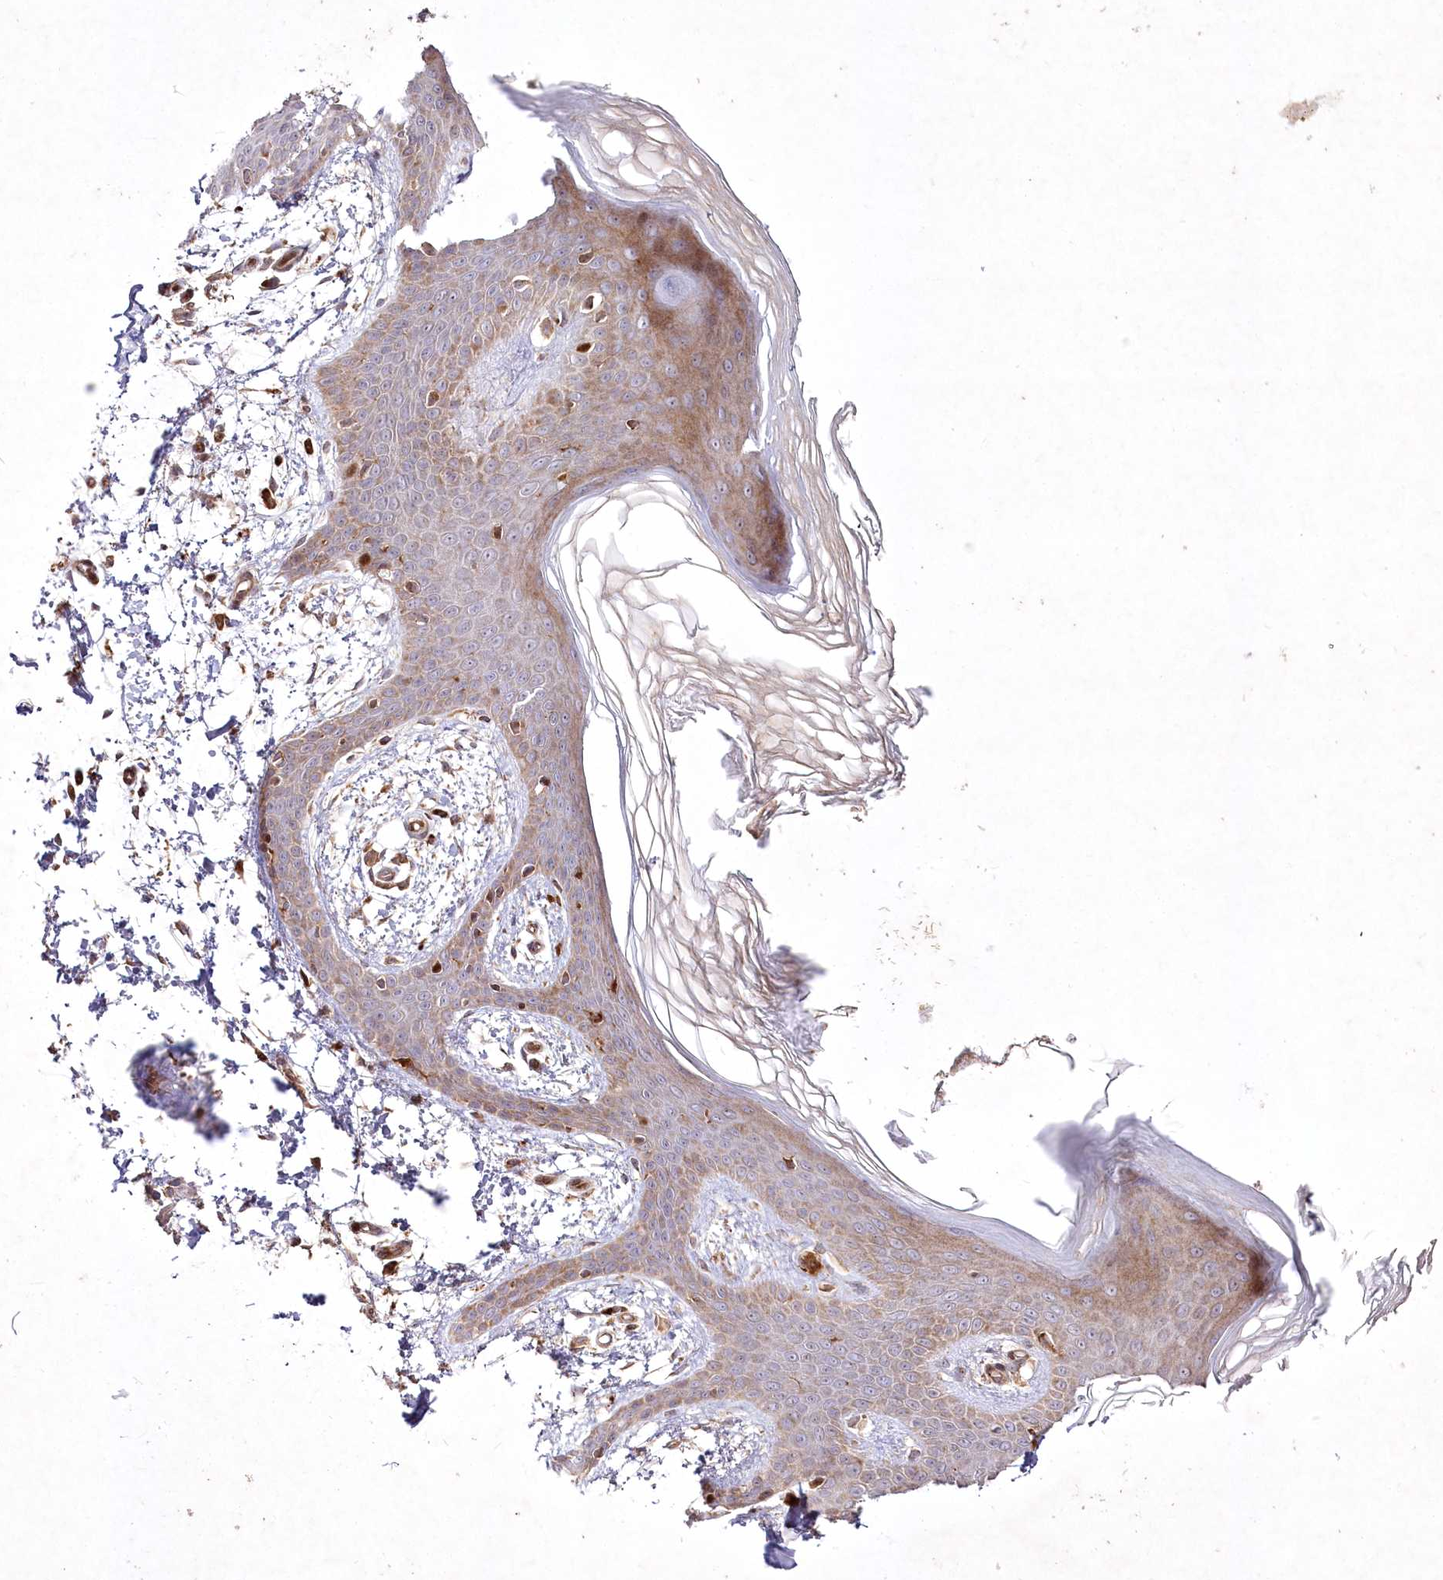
{"staining": {"intensity": "moderate", "quantity": ">75%", "location": "cytoplasmic/membranous"}, "tissue": "skin", "cell_type": "Fibroblasts", "image_type": "normal", "snomed": [{"axis": "morphology", "description": "Normal tissue, NOS"}, {"axis": "topography", "description": "Skin"}], "caption": "IHC of normal human skin reveals medium levels of moderate cytoplasmic/membranous staining in approximately >75% of fibroblasts. IHC stains the protein in brown and the nuclei are stained blue.", "gene": "PSTK", "patient": {"sex": "male", "age": 36}}